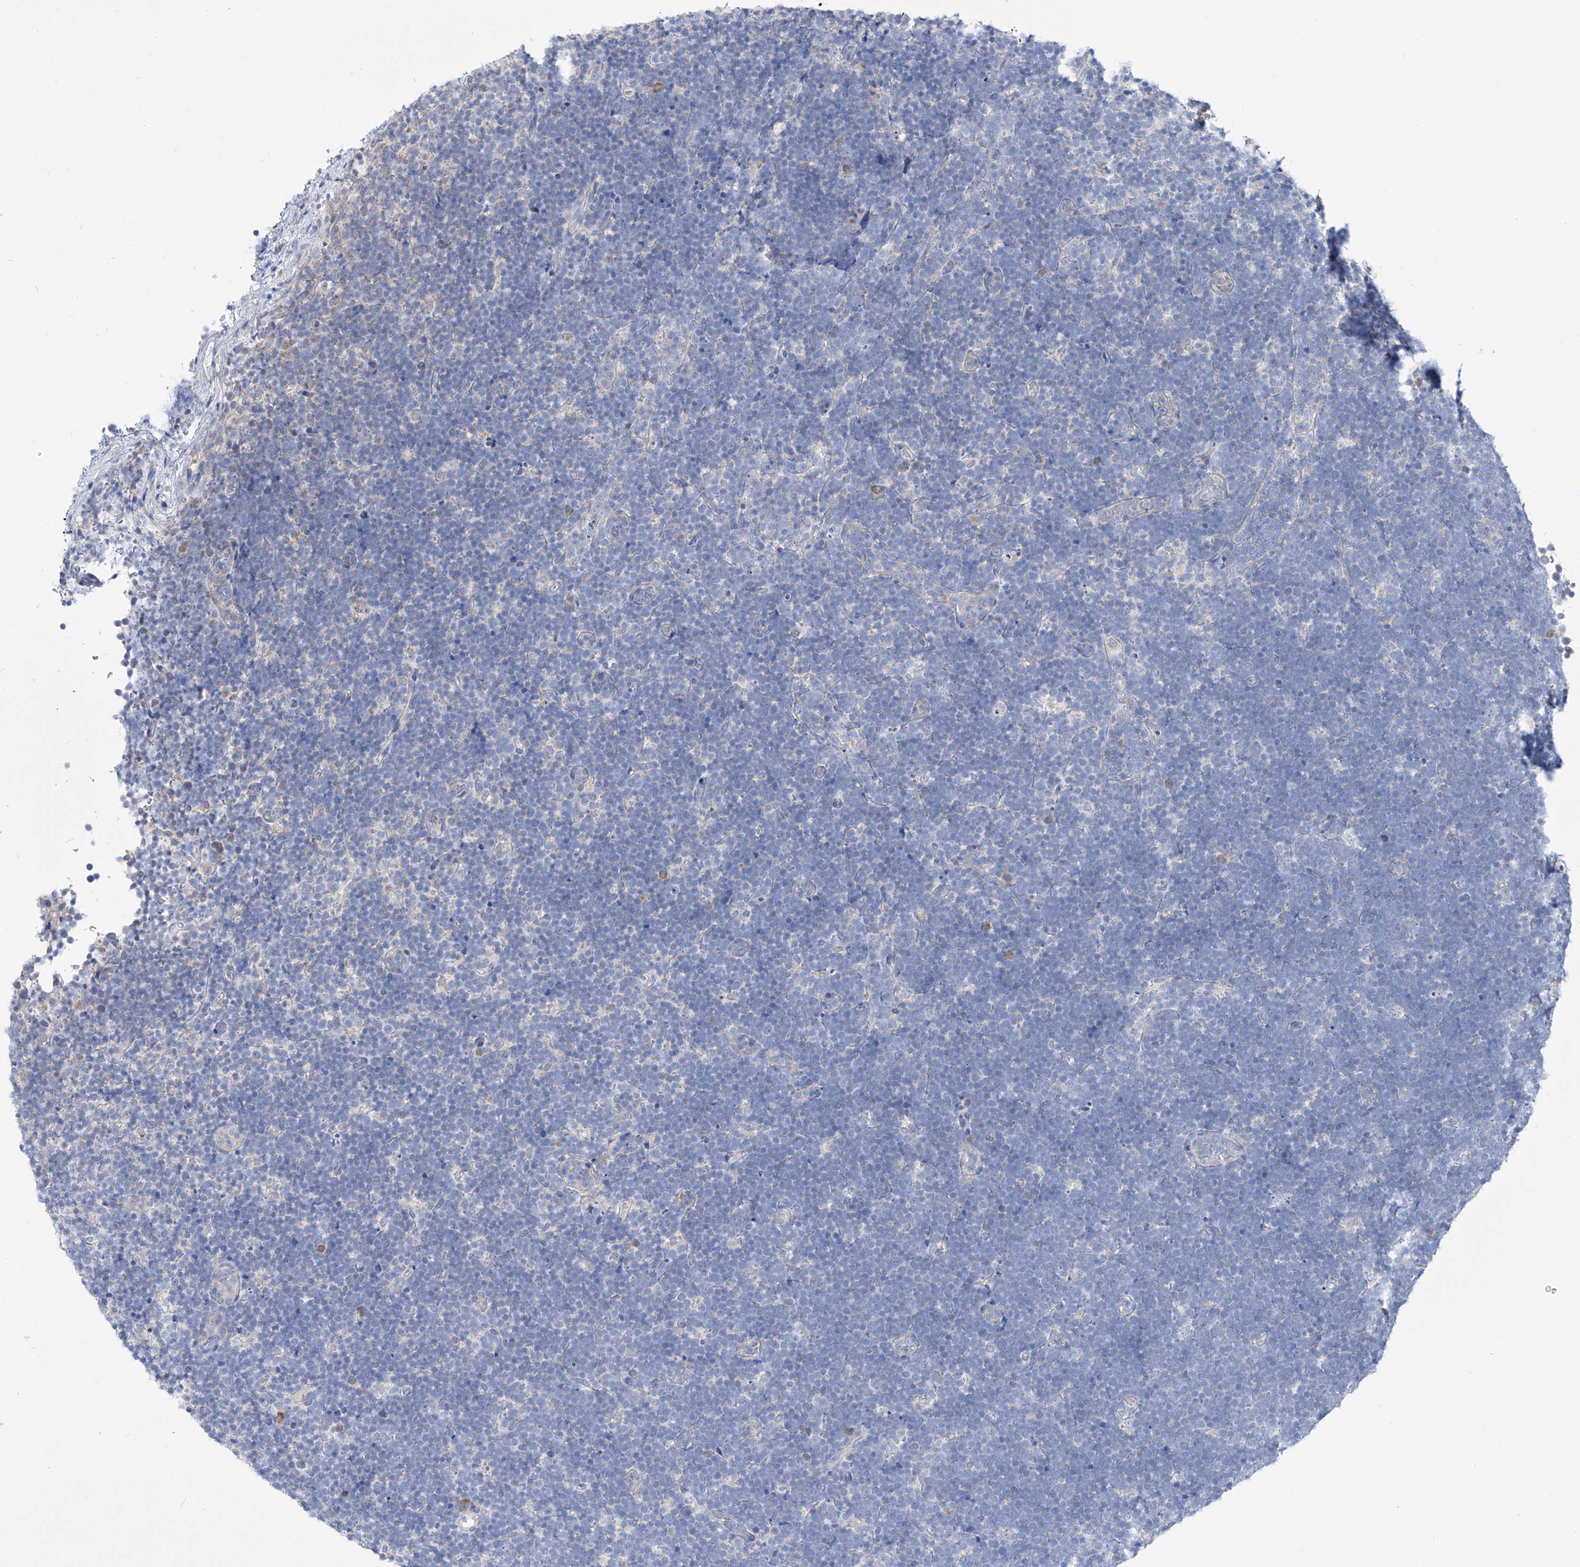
{"staining": {"intensity": "negative", "quantity": "none", "location": "none"}, "tissue": "lymphoma", "cell_type": "Tumor cells", "image_type": "cancer", "snomed": [{"axis": "morphology", "description": "Malignant lymphoma, non-Hodgkin's type, High grade"}, {"axis": "topography", "description": "Lymph node"}], "caption": "Tumor cells show no significant protein positivity in high-grade malignant lymphoma, non-Hodgkin's type.", "gene": "UFL1", "patient": {"sex": "male", "age": 13}}